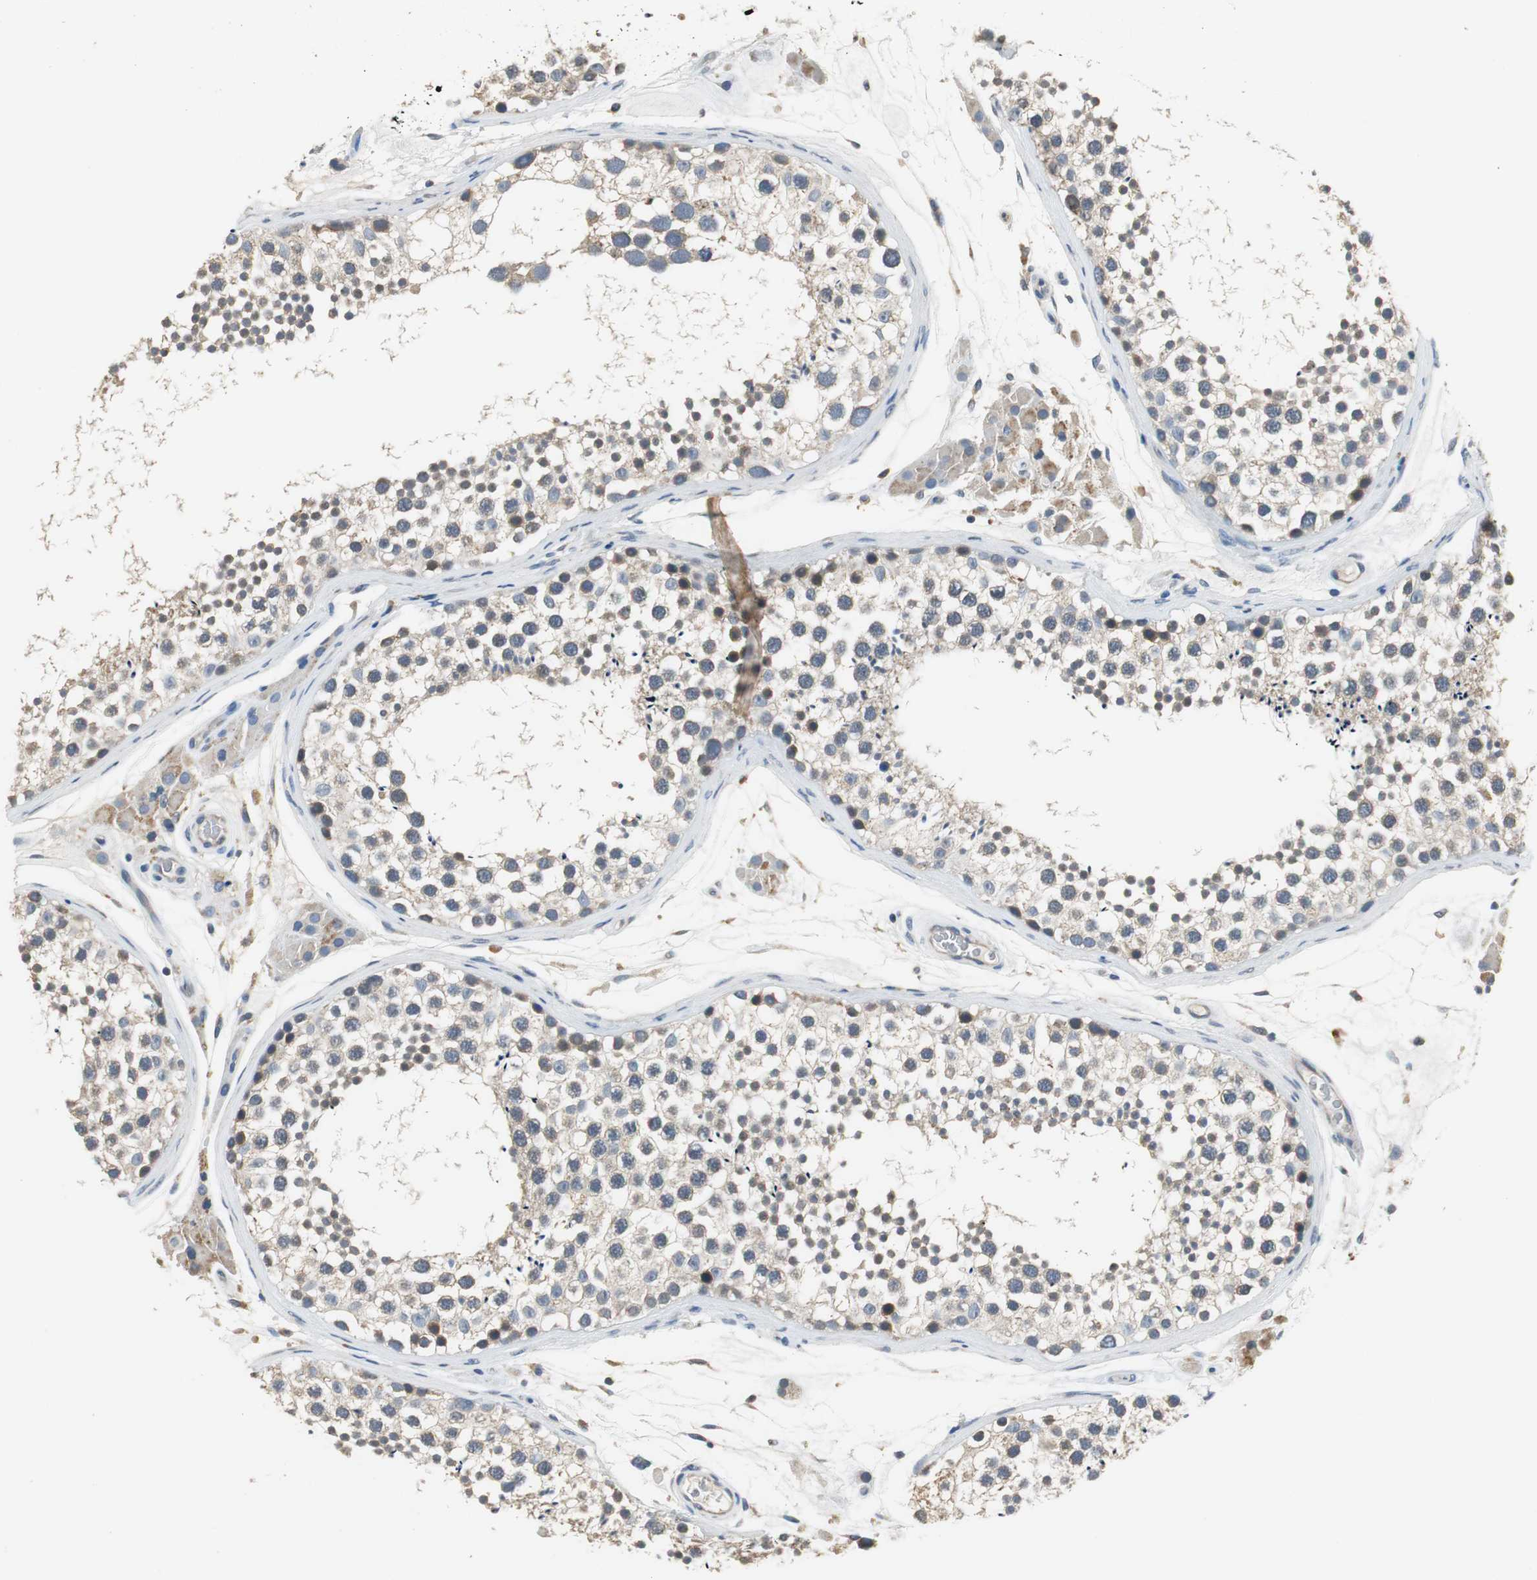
{"staining": {"intensity": "moderate", "quantity": "<25%", "location": "nuclear"}, "tissue": "testis", "cell_type": "Cells in seminiferous ducts", "image_type": "normal", "snomed": [{"axis": "morphology", "description": "Normal tissue, NOS"}, {"axis": "topography", "description": "Testis"}], "caption": "Testis stained for a protein (brown) displays moderate nuclear positive positivity in about <25% of cells in seminiferous ducts.", "gene": "MTIF2", "patient": {"sex": "male", "age": 46}}